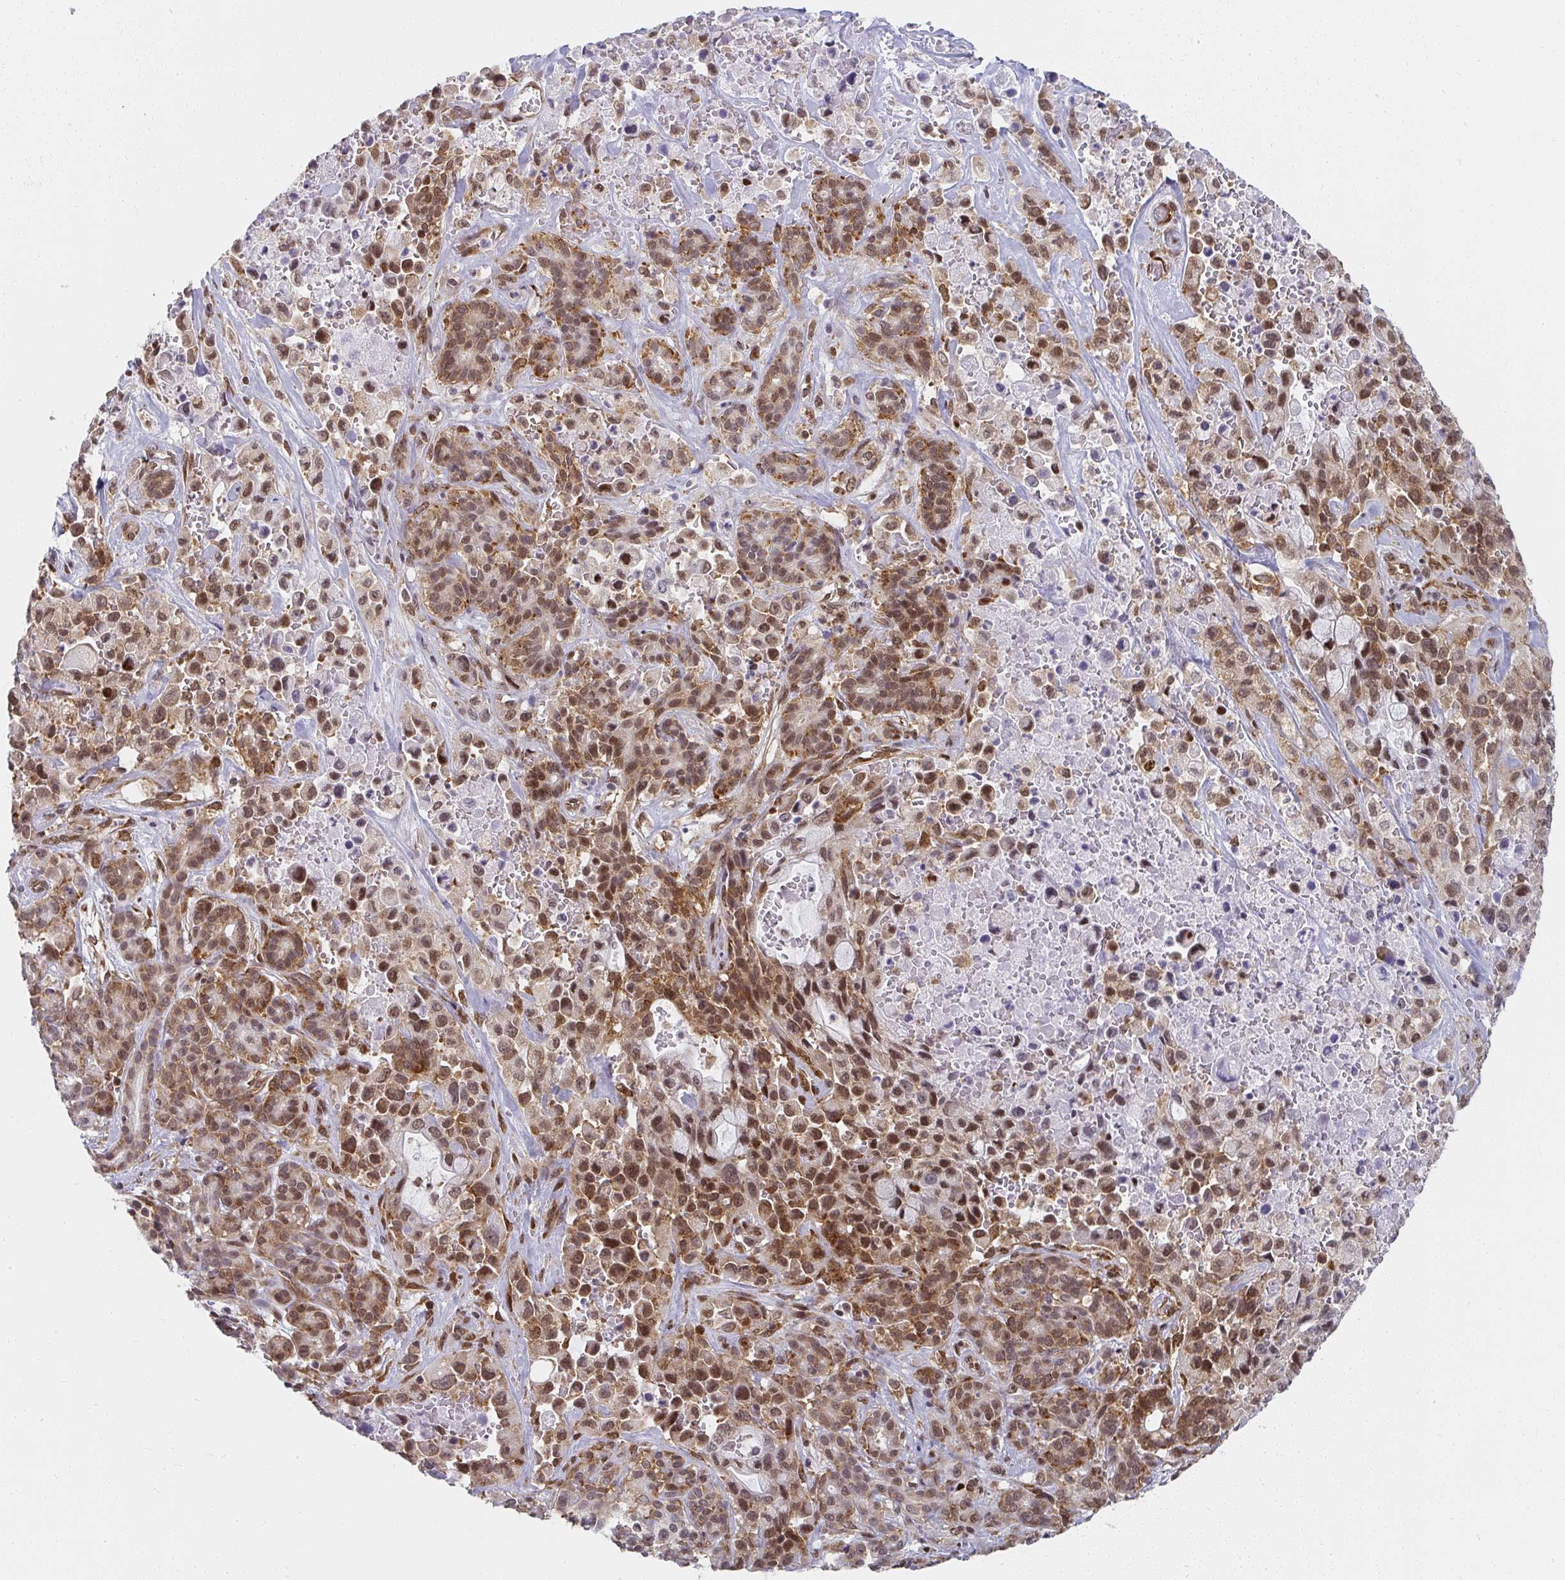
{"staining": {"intensity": "moderate", "quantity": ">75%", "location": "cytoplasmic/membranous,nuclear"}, "tissue": "pancreatic cancer", "cell_type": "Tumor cells", "image_type": "cancer", "snomed": [{"axis": "morphology", "description": "Adenocarcinoma, NOS"}, {"axis": "topography", "description": "Pancreas"}], "caption": "IHC of human adenocarcinoma (pancreatic) demonstrates medium levels of moderate cytoplasmic/membranous and nuclear staining in approximately >75% of tumor cells.", "gene": "SYNCRIP", "patient": {"sex": "male", "age": 44}}